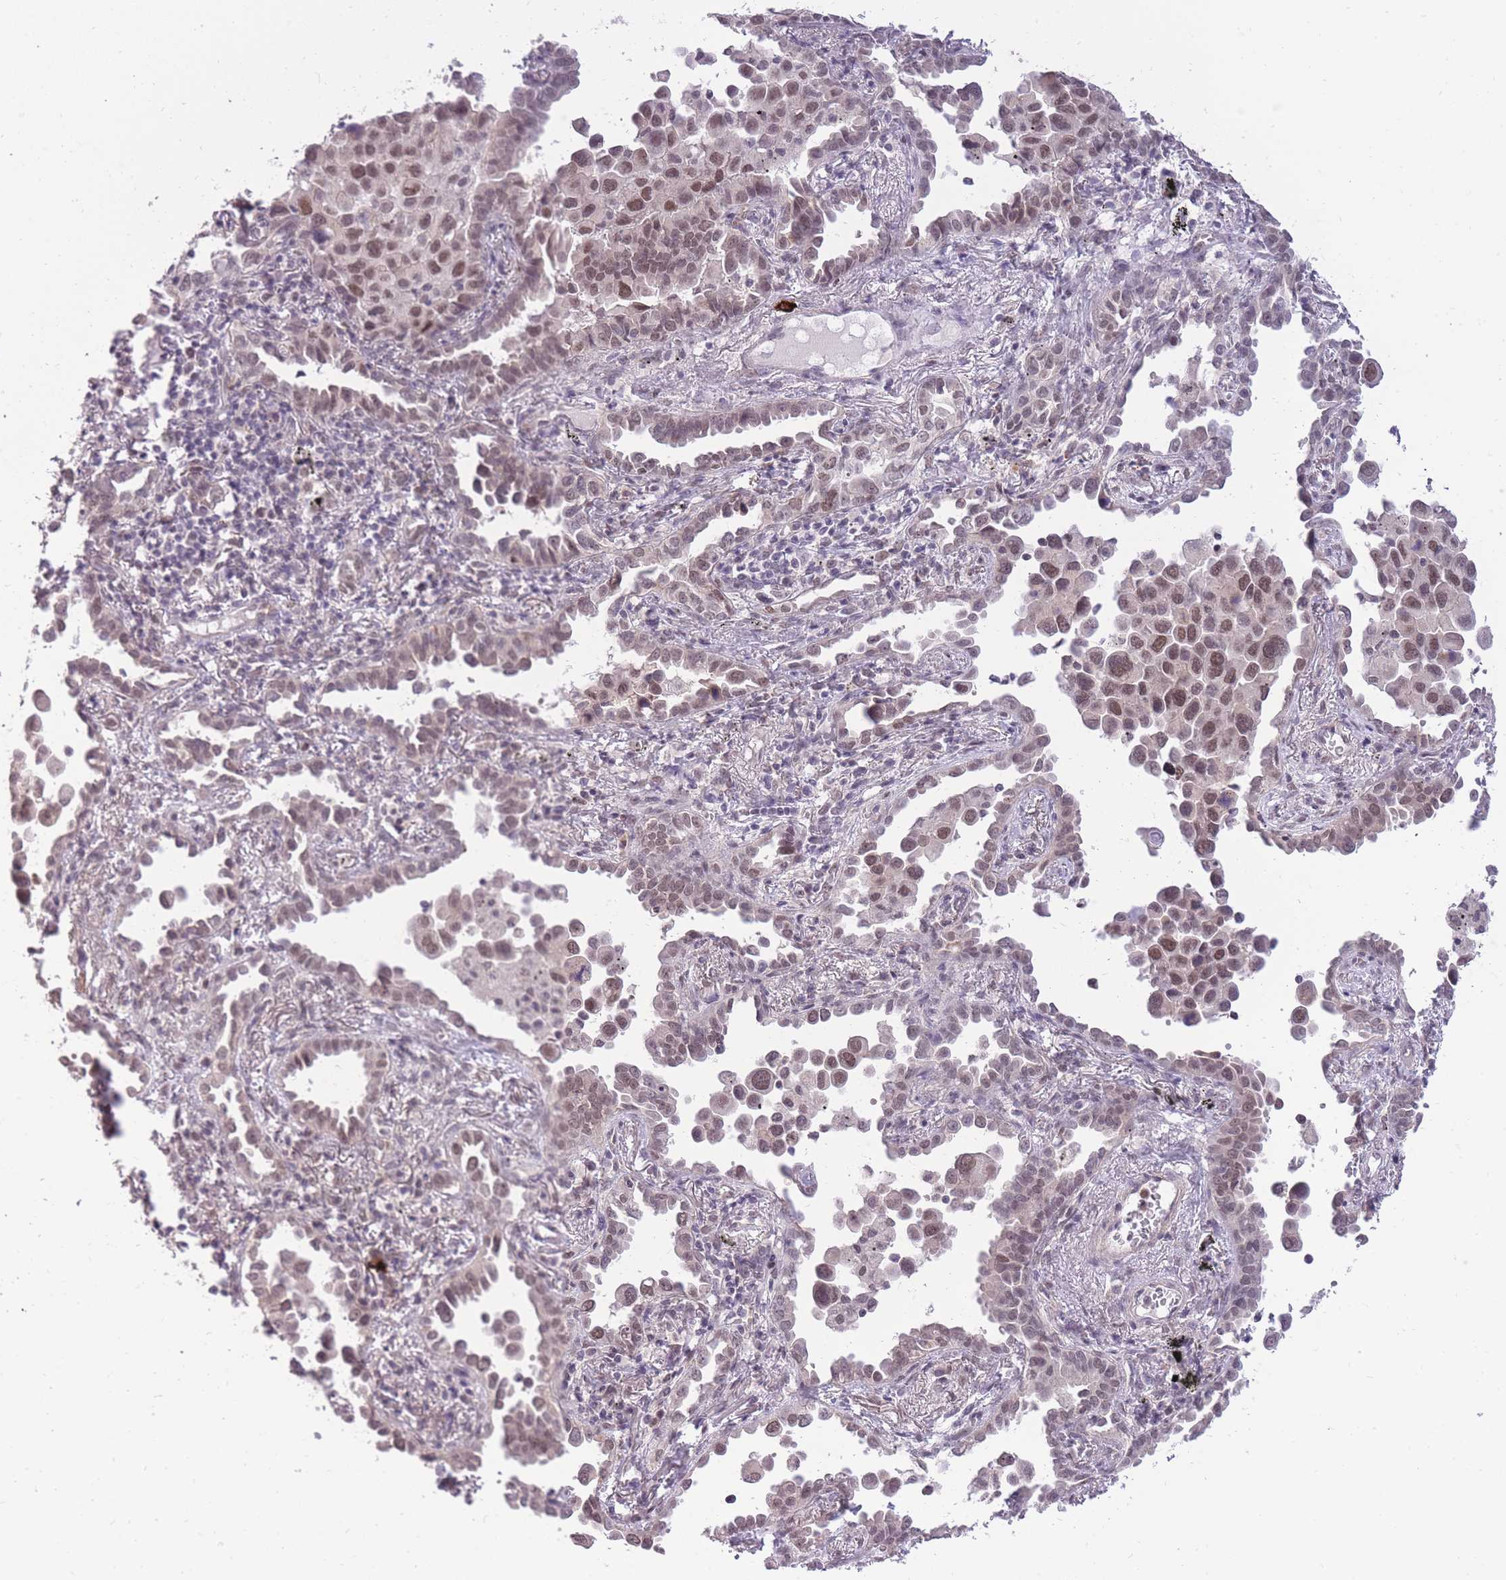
{"staining": {"intensity": "moderate", "quantity": ">75%", "location": "nuclear"}, "tissue": "lung cancer", "cell_type": "Tumor cells", "image_type": "cancer", "snomed": [{"axis": "morphology", "description": "Adenocarcinoma, NOS"}, {"axis": "topography", "description": "Lung"}], "caption": "Immunohistochemical staining of human lung cancer shows medium levels of moderate nuclear protein staining in about >75% of tumor cells. The staining is performed using DAB brown chromogen to label protein expression. The nuclei are counter-stained blue using hematoxylin.", "gene": "TIGD1", "patient": {"sex": "male", "age": 67}}